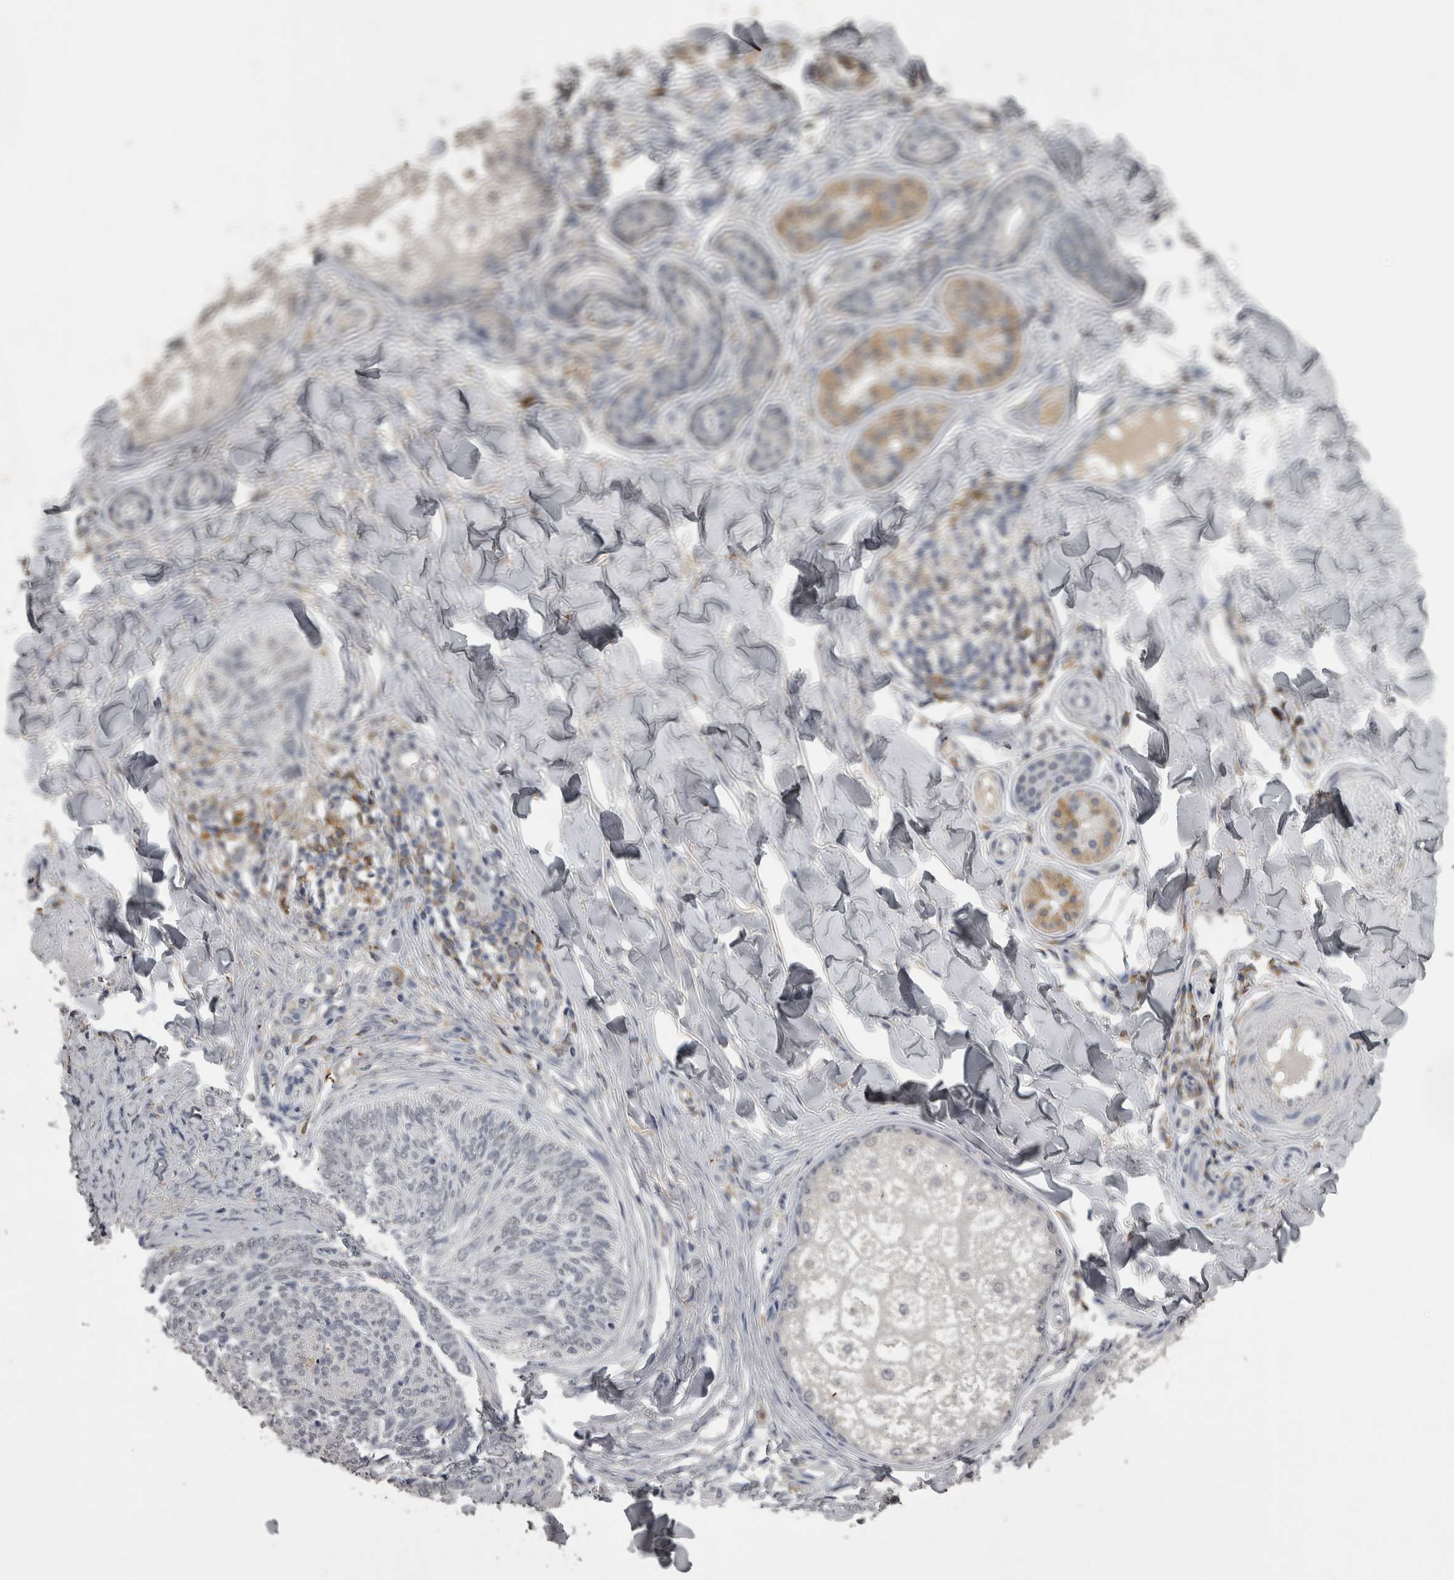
{"staining": {"intensity": "negative", "quantity": "none", "location": "none"}, "tissue": "skin cancer", "cell_type": "Tumor cells", "image_type": "cancer", "snomed": [{"axis": "morphology", "description": "Basal cell carcinoma"}, {"axis": "topography", "description": "Skin"}], "caption": "A micrograph of human skin cancer is negative for staining in tumor cells. (Stains: DAB (3,3'-diaminobenzidine) IHC with hematoxylin counter stain, Microscopy: brightfield microscopy at high magnification).", "gene": "PIK3AP1", "patient": {"sex": "male", "age": 43}}